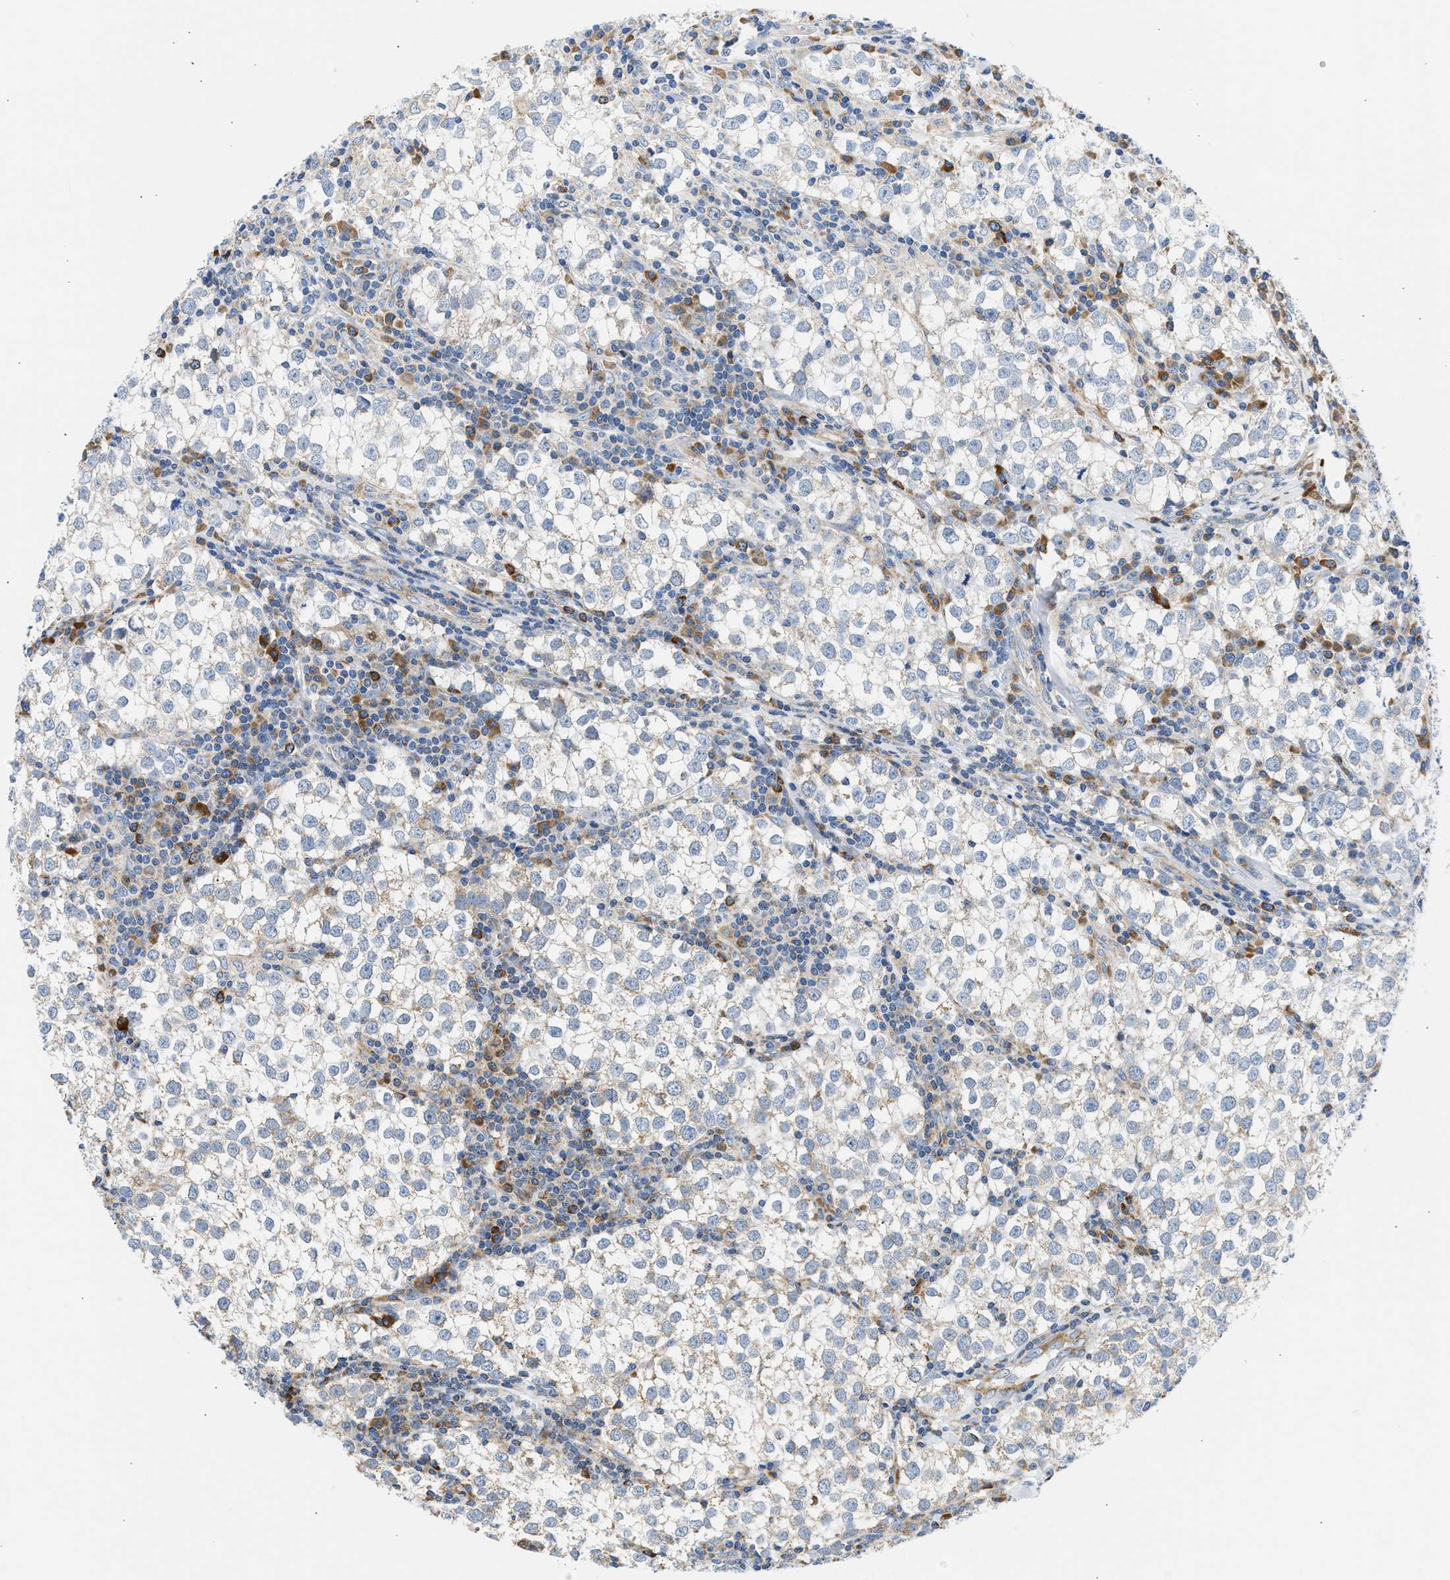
{"staining": {"intensity": "weak", "quantity": "25%-75%", "location": "cytoplasmic/membranous"}, "tissue": "testis cancer", "cell_type": "Tumor cells", "image_type": "cancer", "snomed": [{"axis": "morphology", "description": "Seminoma, NOS"}, {"axis": "morphology", "description": "Carcinoma, Embryonal, NOS"}, {"axis": "topography", "description": "Testis"}], "caption": "This is a micrograph of immunohistochemistry staining of testis cancer (embryonal carcinoma), which shows weak positivity in the cytoplasmic/membranous of tumor cells.", "gene": "CAMKK2", "patient": {"sex": "male", "age": 36}}